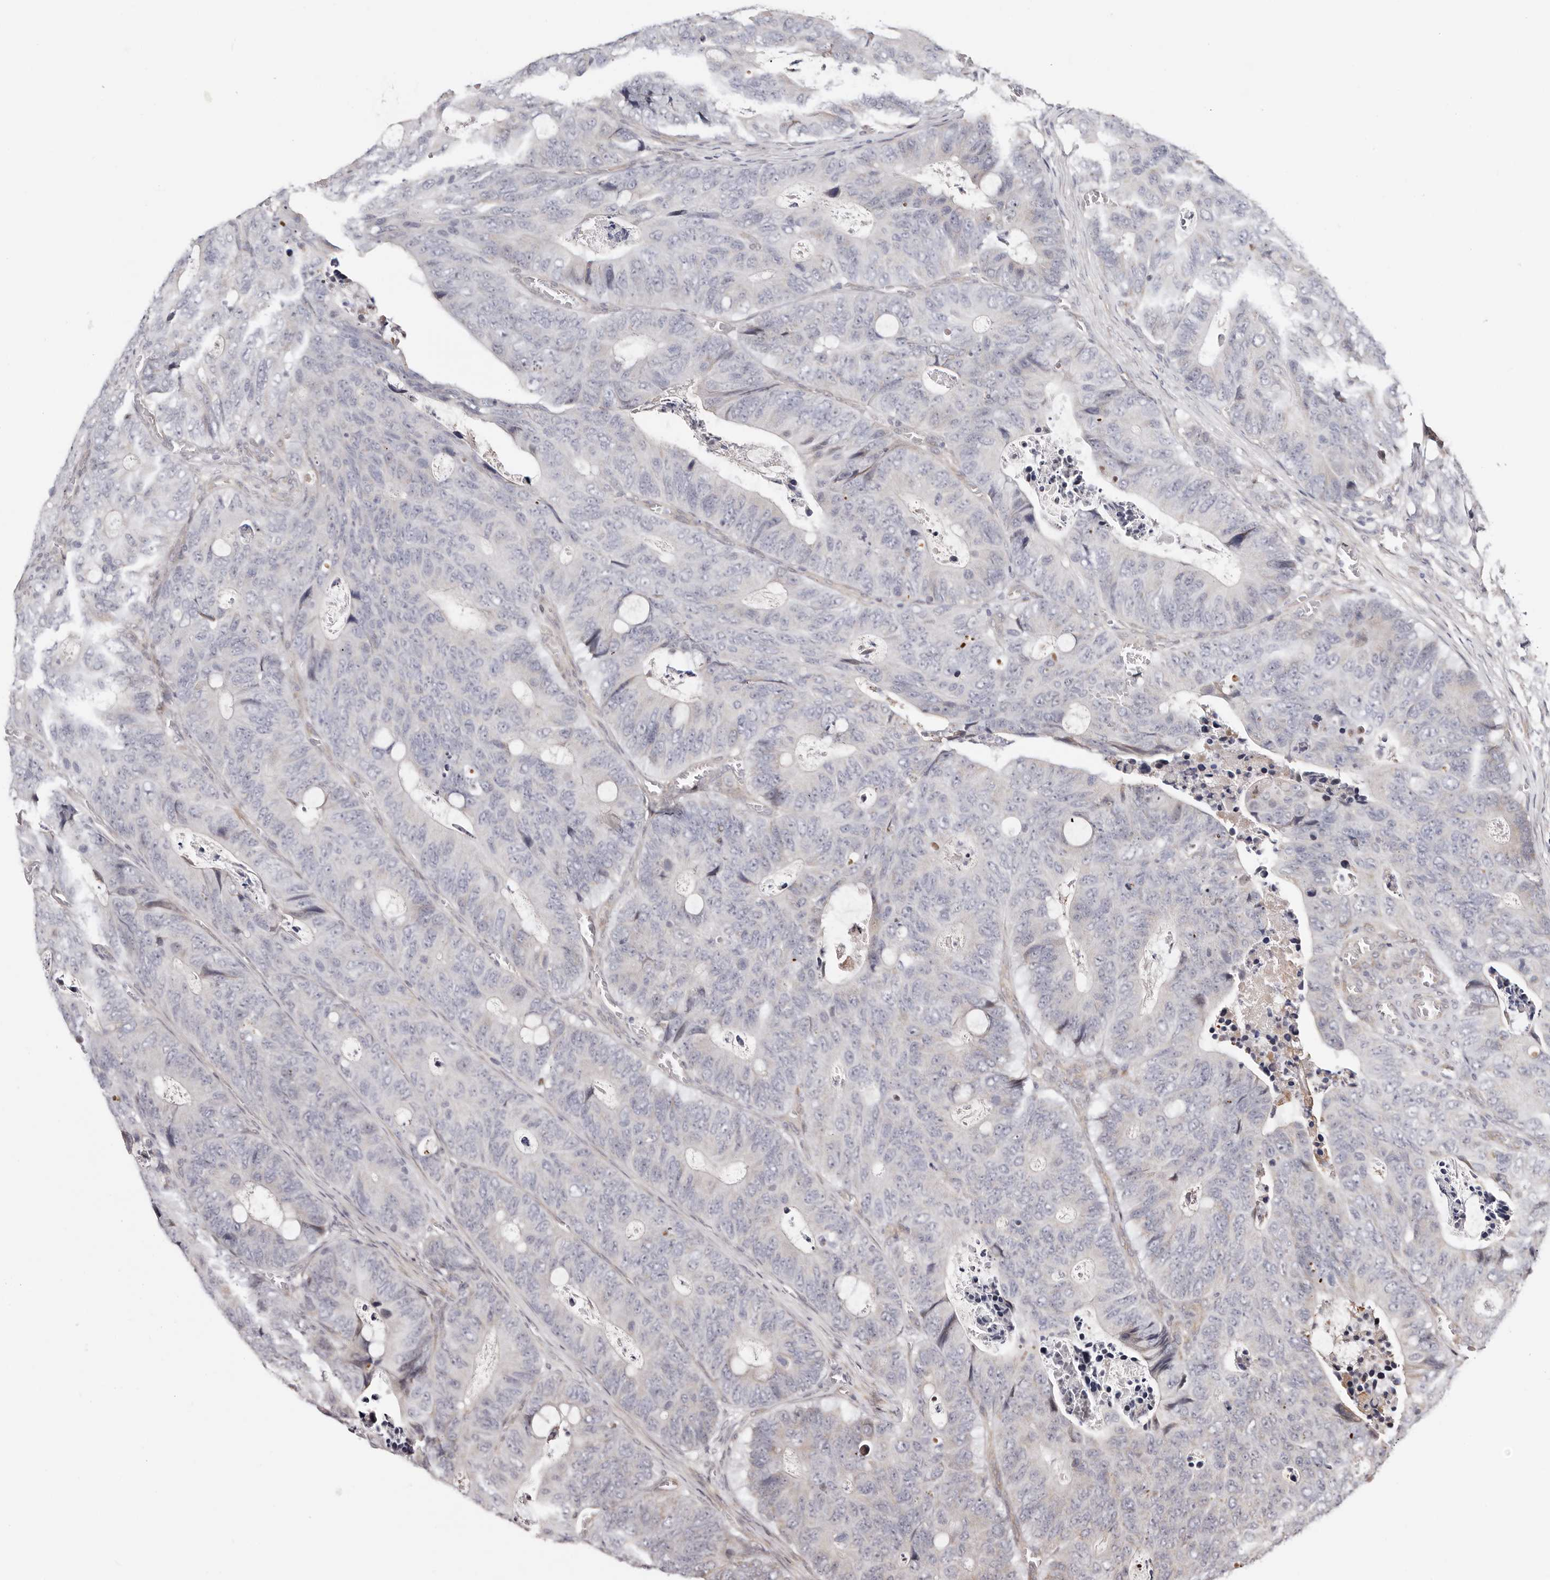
{"staining": {"intensity": "negative", "quantity": "none", "location": "none"}, "tissue": "colorectal cancer", "cell_type": "Tumor cells", "image_type": "cancer", "snomed": [{"axis": "morphology", "description": "Adenocarcinoma, NOS"}, {"axis": "topography", "description": "Colon"}], "caption": "The micrograph reveals no significant positivity in tumor cells of colorectal cancer (adenocarcinoma).", "gene": "HIVEP3", "patient": {"sex": "male", "age": 87}}